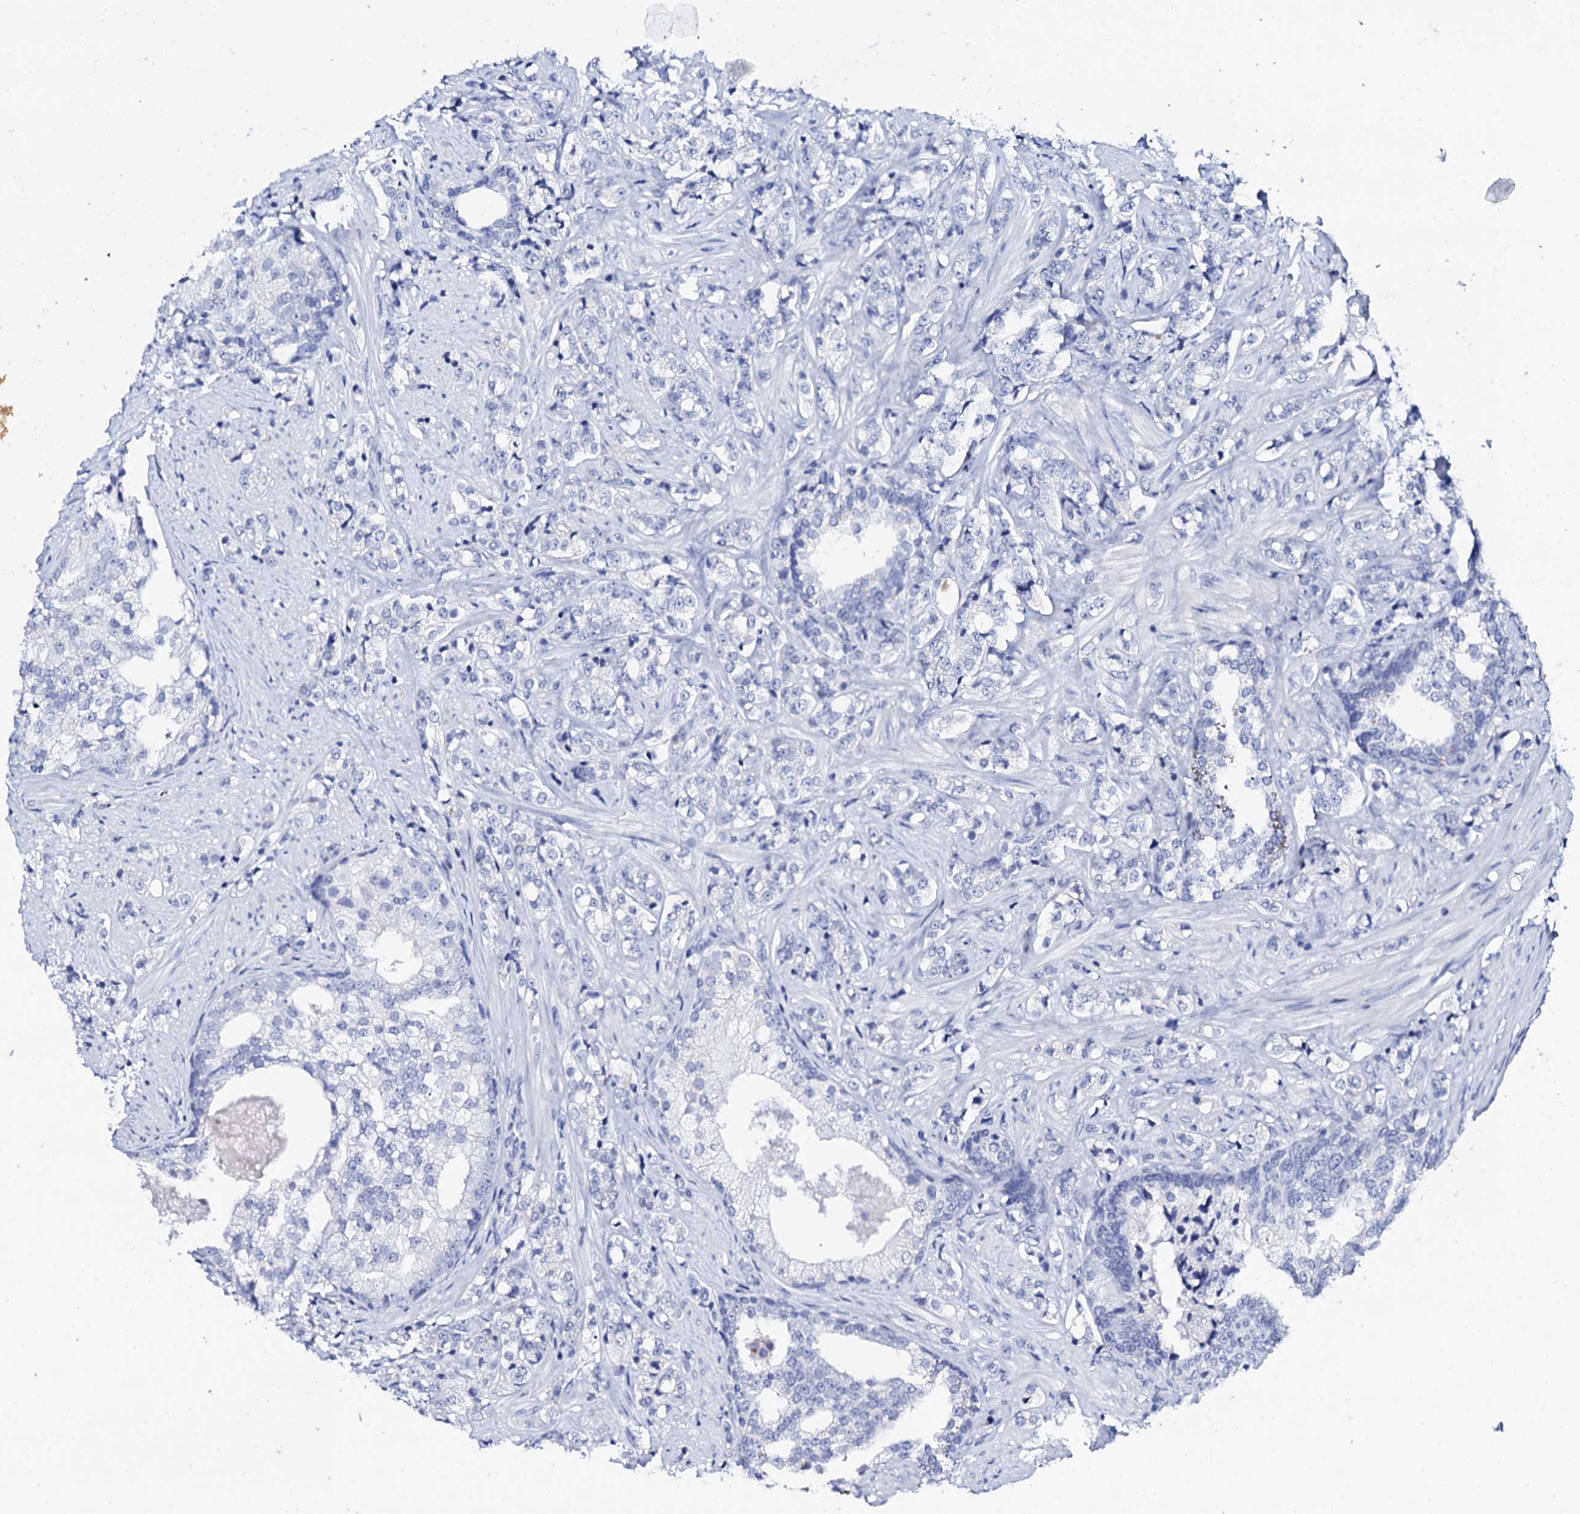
{"staining": {"intensity": "negative", "quantity": "none", "location": "none"}, "tissue": "prostate cancer", "cell_type": "Tumor cells", "image_type": "cancer", "snomed": [{"axis": "morphology", "description": "Adenocarcinoma, High grade"}, {"axis": "topography", "description": "Prostate"}], "caption": "Human prostate cancer stained for a protein using immunohistochemistry (IHC) reveals no positivity in tumor cells.", "gene": "FBXL16", "patient": {"sex": "male", "age": 69}}